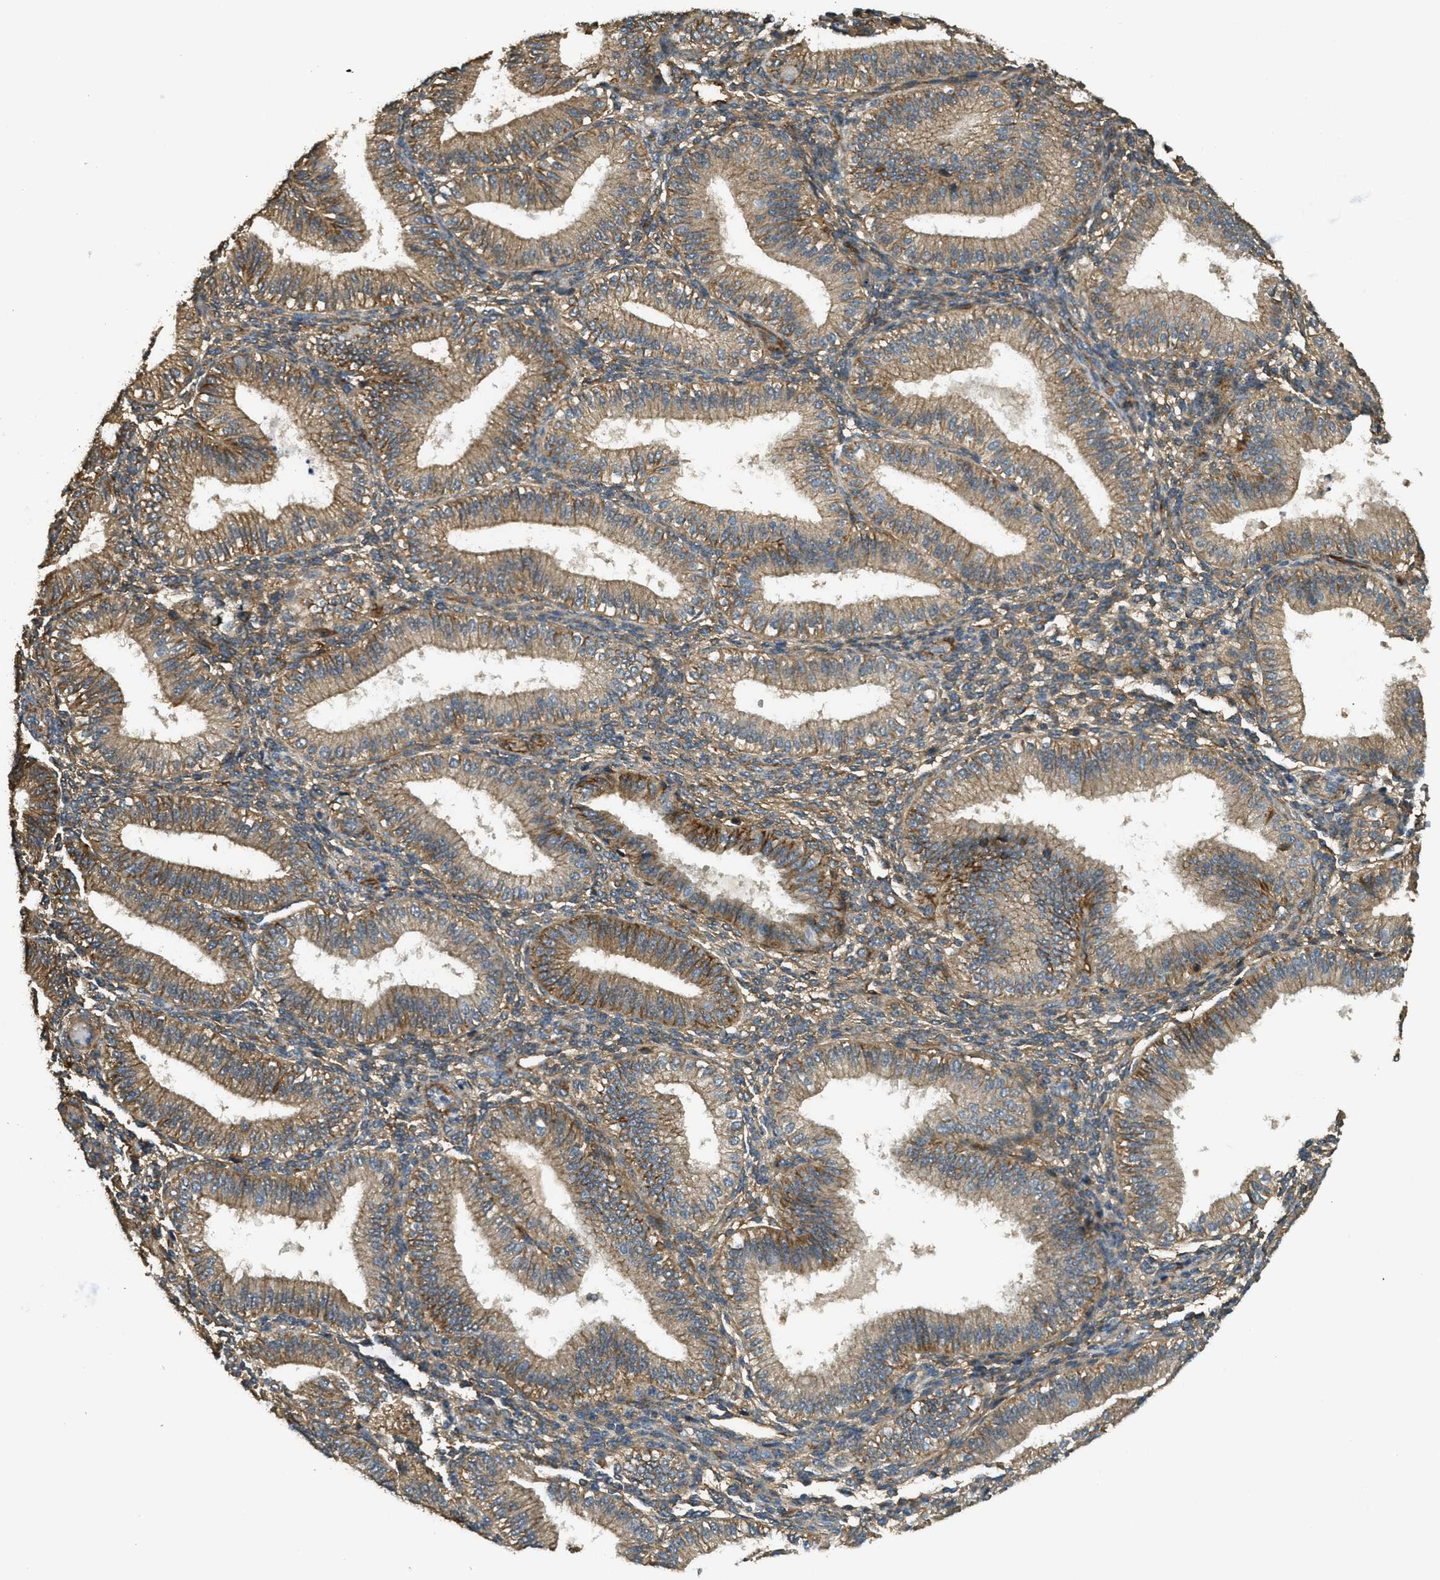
{"staining": {"intensity": "moderate", "quantity": ">75%", "location": "cytoplasmic/membranous"}, "tissue": "endometrium", "cell_type": "Cells in endometrial stroma", "image_type": "normal", "snomed": [{"axis": "morphology", "description": "Normal tissue, NOS"}, {"axis": "topography", "description": "Endometrium"}], "caption": "Human endometrium stained for a protein (brown) displays moderate cytoplasmic/membranous positive positivity in about >75% of cells in endometrial stroma.", "gene": "CD276", "patient": {"sex": "female", "age": 39}}